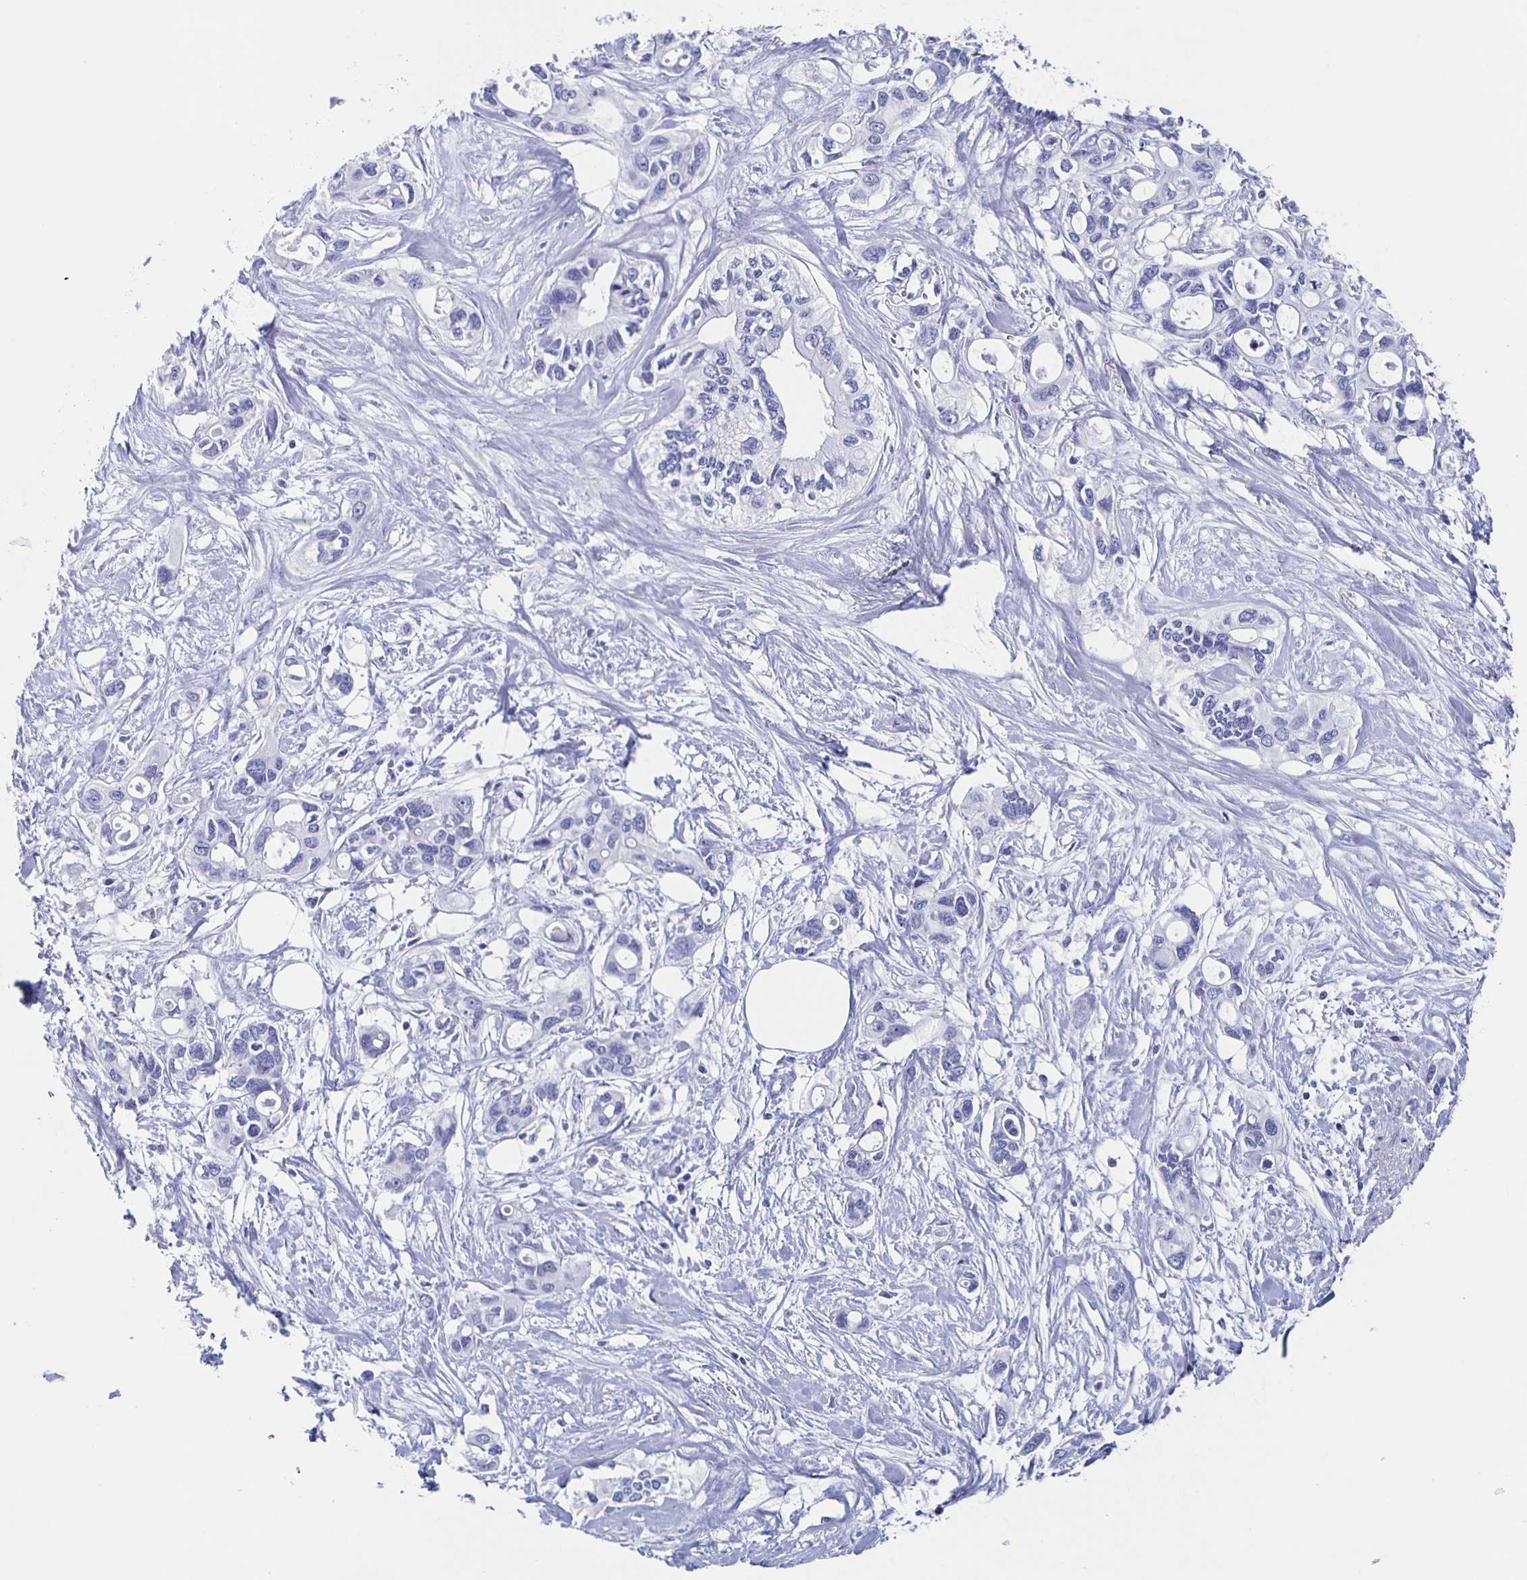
{"staining": {"intensity": "negative", "quantity": "none", "location": "none"}, "tissue": "pancreatic cancer", "cell_type": "Tumor cells", "image_type": "cancer", "snomed": [{"axis": "morphology", "description": "Adenocarcinoma, NOS"}, {"axis": "topography", "description": "Pancreas"}], "caption": "Tumor cells are negative for protein expression in human pancreatic cancer (adenocarcinoma). (Brightfield microscopy of DAB IHC at high magnification).", "gene": "SLC34A2", "patient": {"sex": "male", "age": 60}}